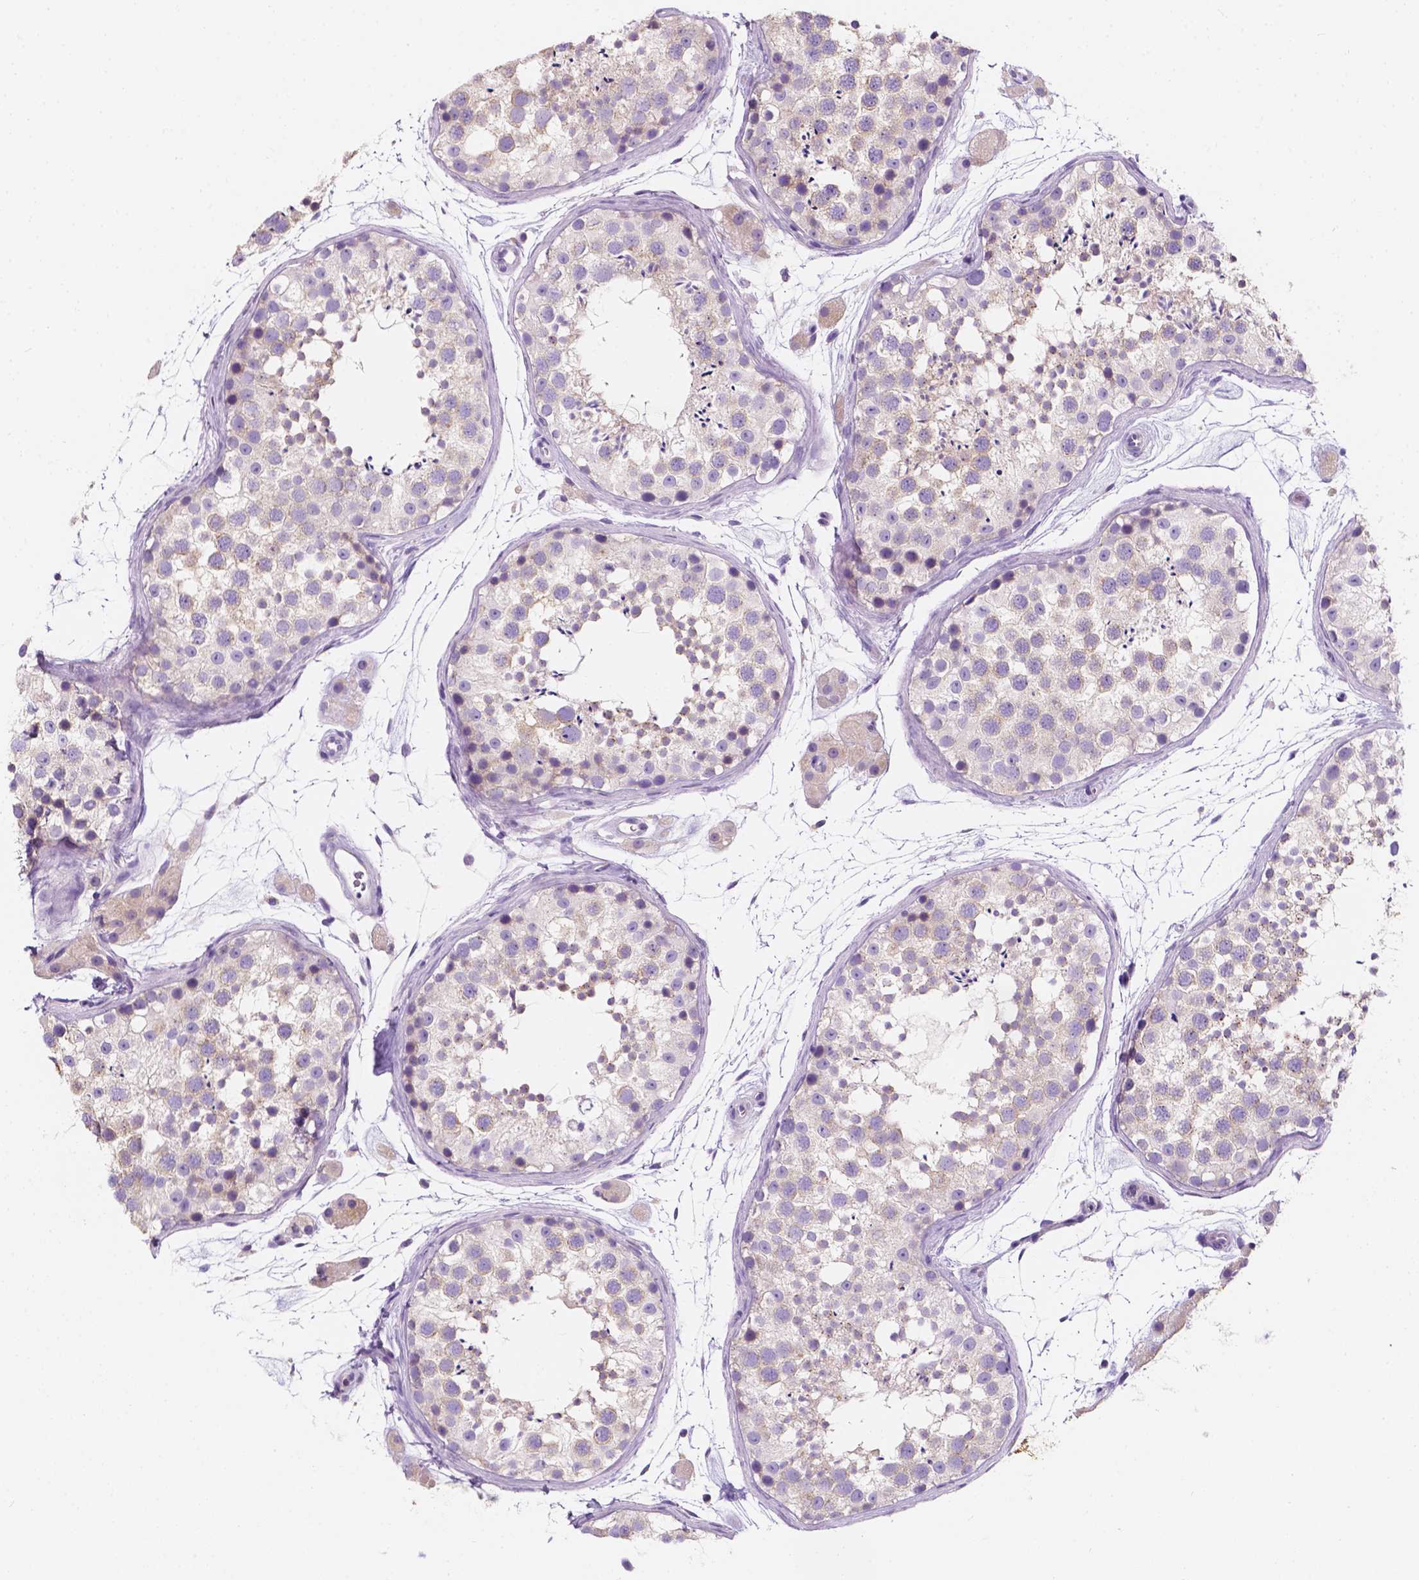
{"staining": {"intensity": "negative", "quantity": "none", "location": "none"}, "tissue": "testis", "cell_type": "Cells in seminiferous ducts", "image_type": "normal", "snomed": [{"axis": "morphology", "description": "Normal tissue, NOS"}, {"axis": "topography", "description": "Testis"}], "caption": "Cells in seminiferous ducts show no significant protein staining in benign testis. Brightfield microscopy of immunohistochemistry stained with DAB (brown) and hematoxylin (blue), captured at high magnification.", "gene": "SIRT2", "patient": {"sex": "male", "age": 41}}